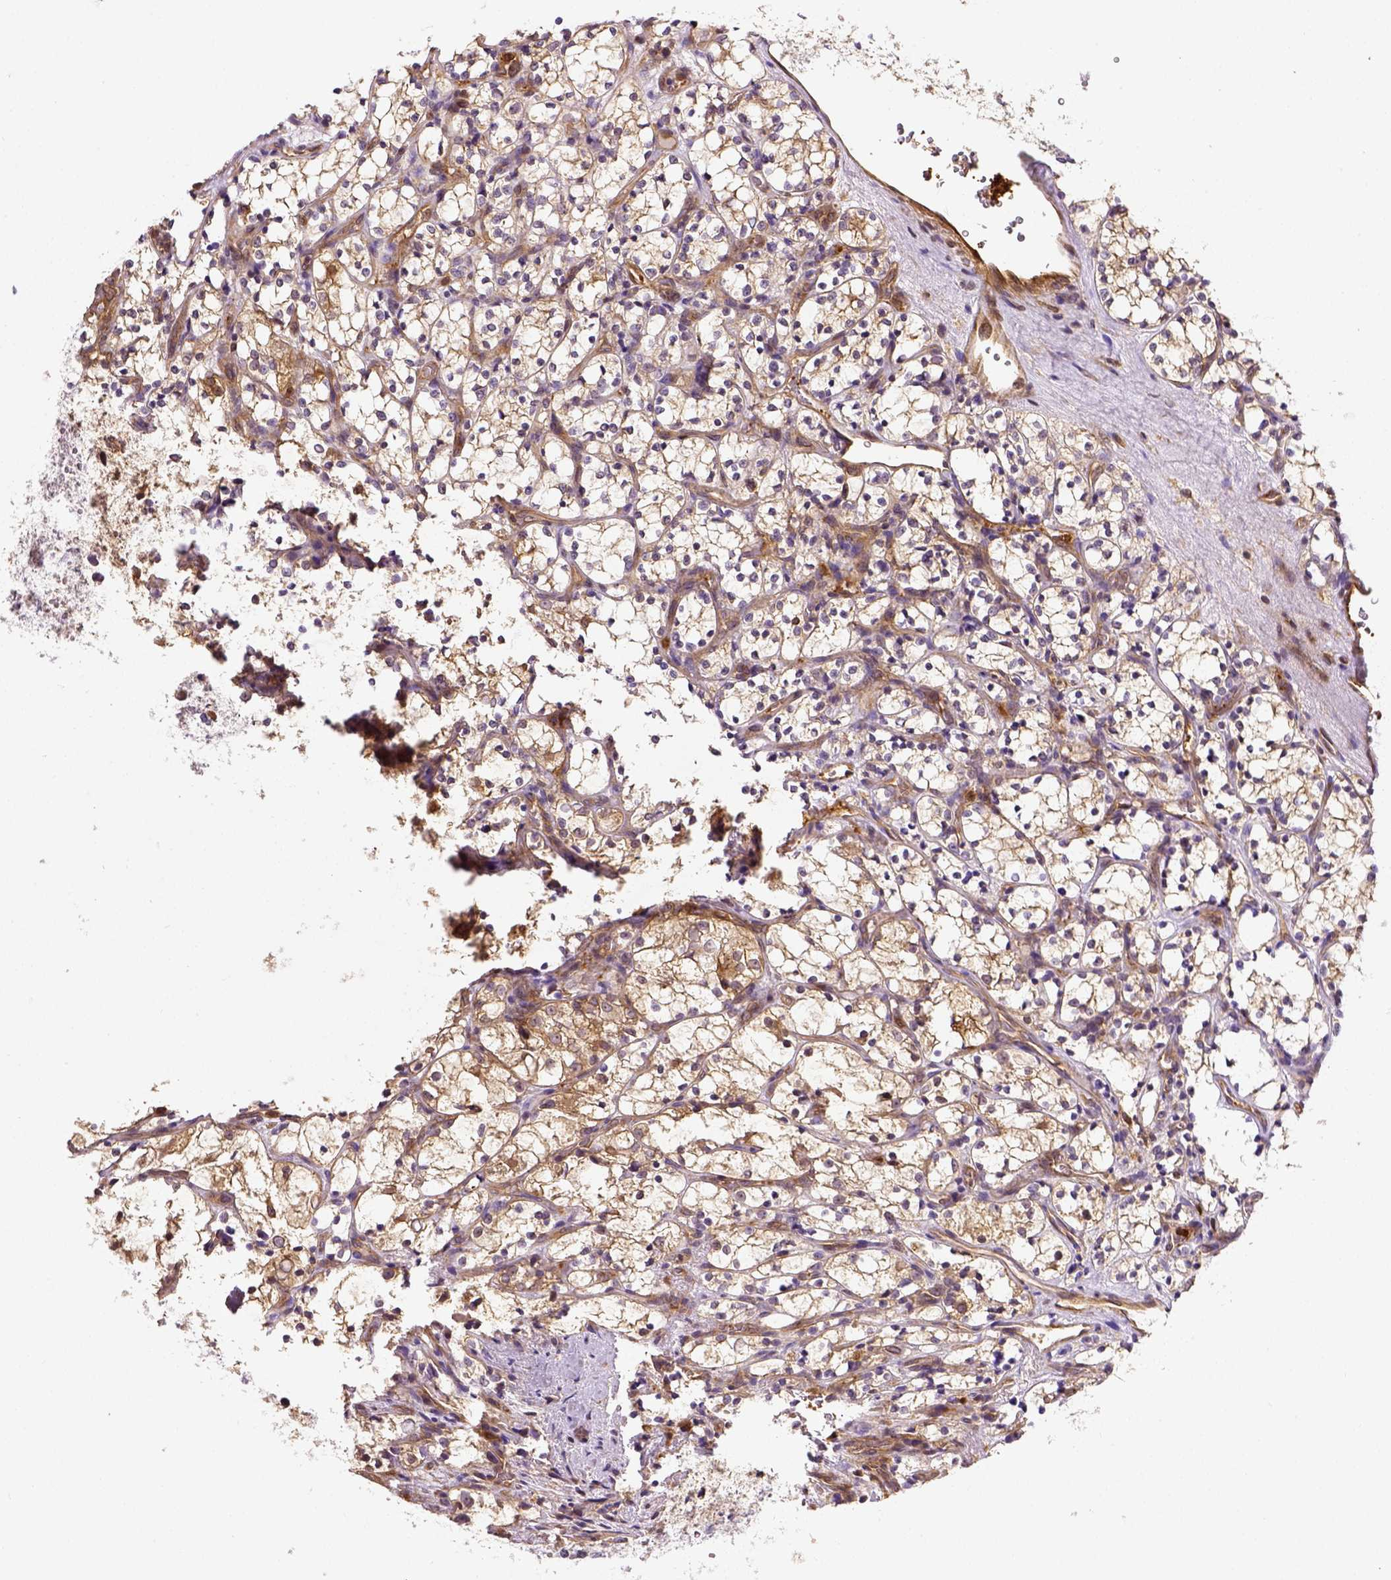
{"staining": {"intensity": "moderate", "quantity": ">75%", "location": "cytoplasmic/membranous"}, "tissue": "renal cancer", "cell_type": "Tumor cells", "image_type": "cancer", "snomed": [{"axis": "morphology", "description": "Adenocarcinoma, NOS"}, {"axis": "topography", "description": "Kidney"}], "caption": "Approximately >75% of tumor cells in renal cancer show moderate cytoplasmic/membranous protein positivity as visualized by brown immunohistochemical staining.", "gene": "MATK", "patient": {"sex": "female", "age": 69}}